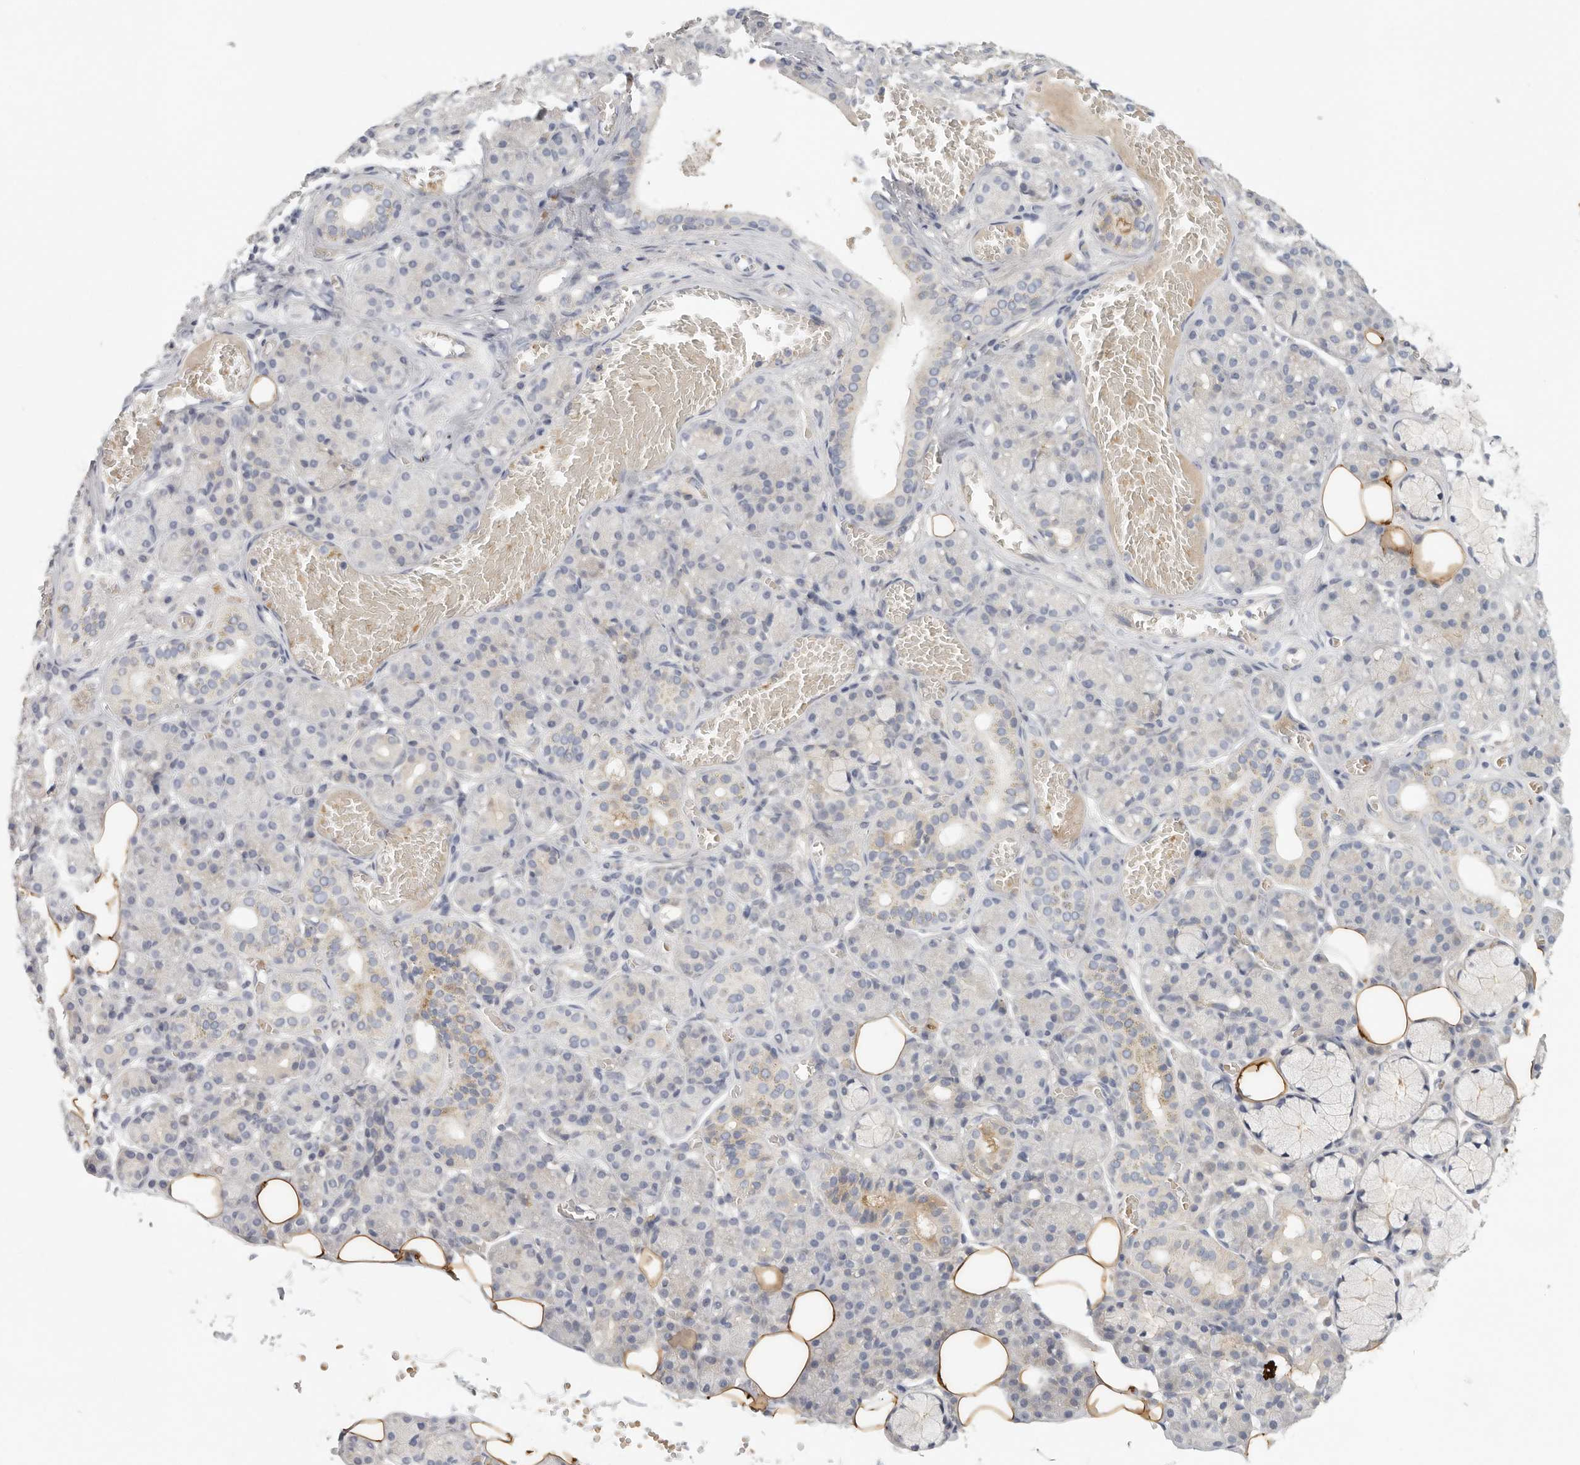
{"staining": {"intensity": "negative", "quantity": "none", "location": "none"}, "tissue": "salivary gland", "cell_type": "Glandular cells", "image_type": "normal", "snomed": [{"axis": "morphology", "description": "Normal tissue, NOS"}, {"axis": "topography", "description": "Salivary gland"}], "caption": "This is an immunohistochemistry image of normal human salivary gland. There is no expression in glandular cells.", "gene": "CFAP298", "patient": {"sex": "male", "age": 63}}